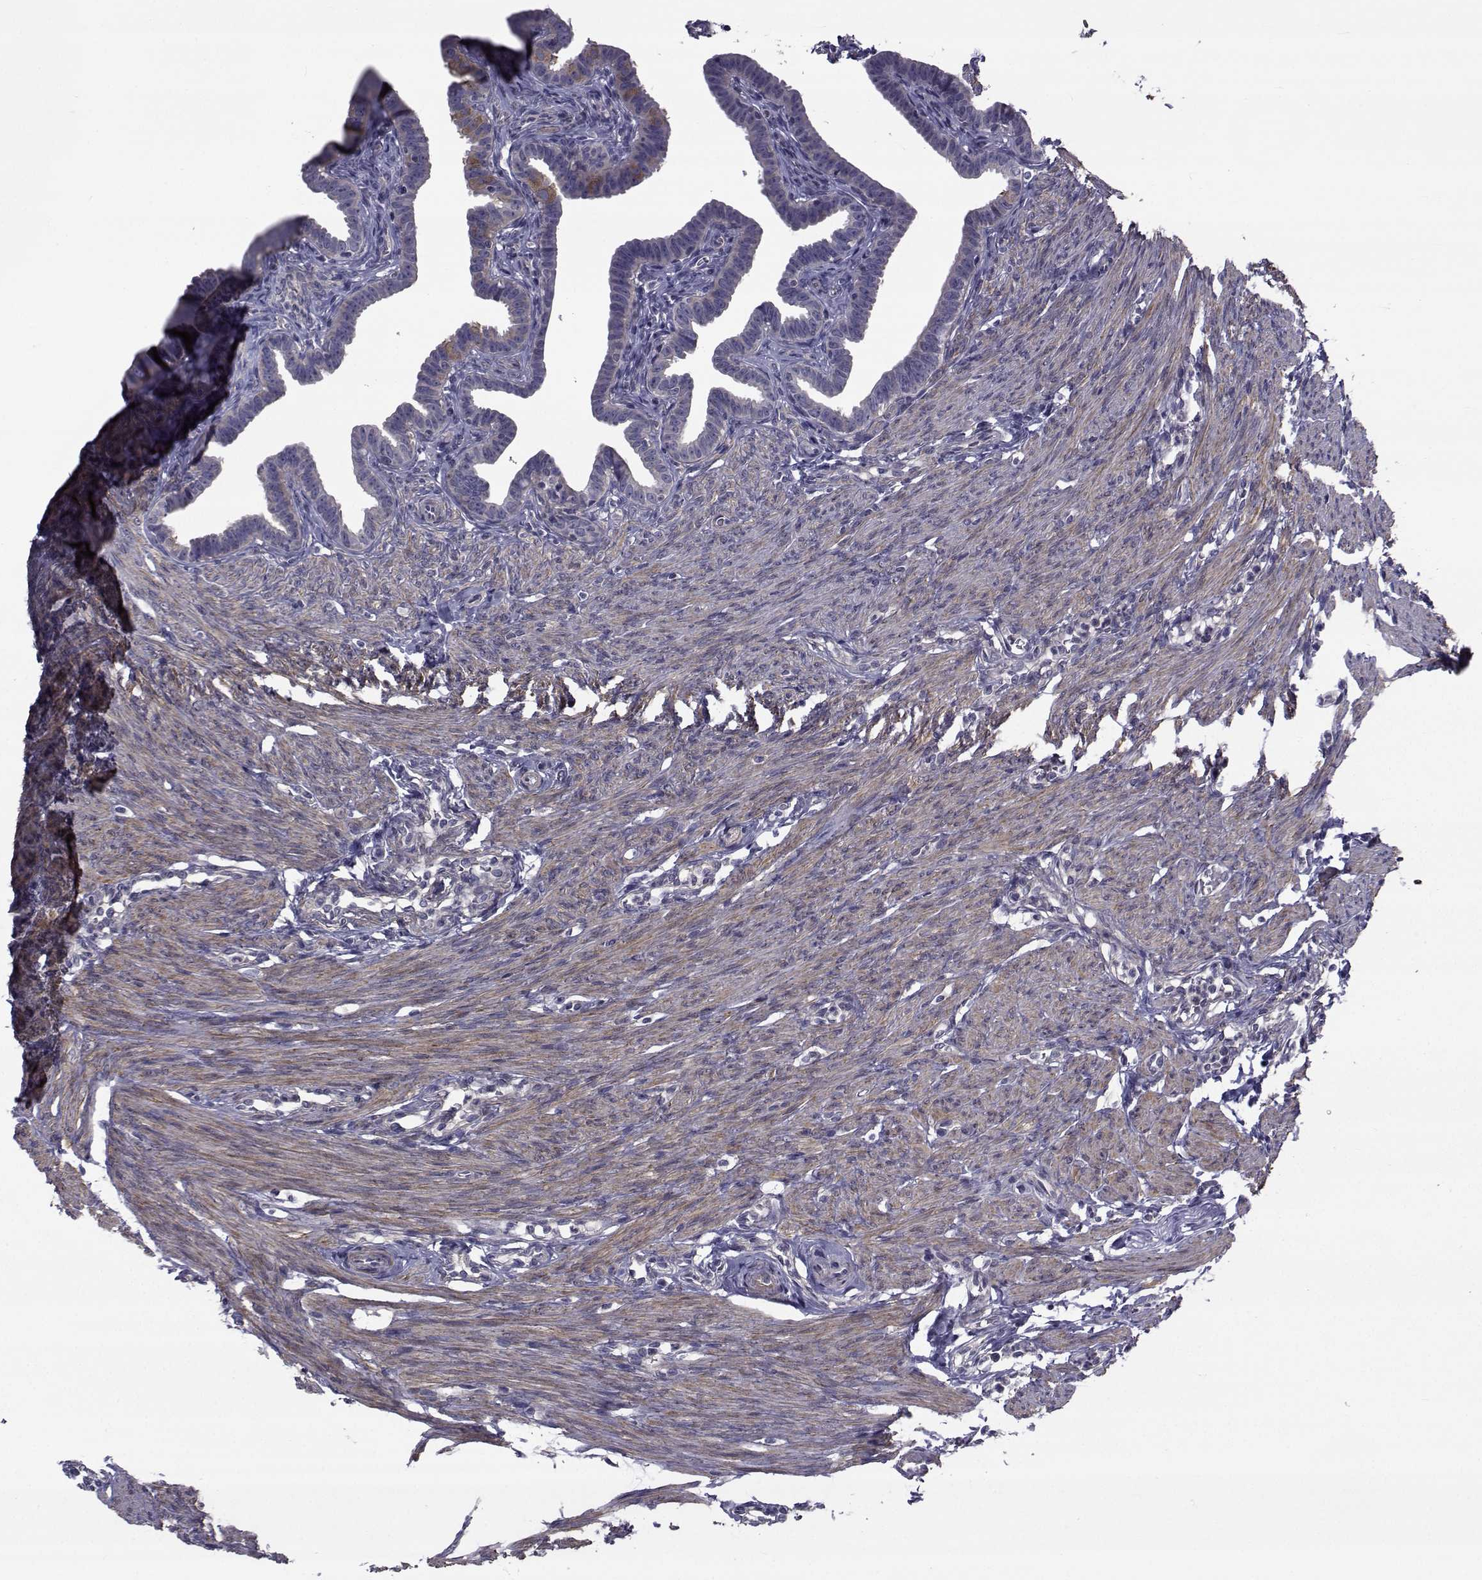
{"staining": {"intensity": "strong", "quantity": "<25%", "location": "cytoplasmic/membranous"}, "tissue": "fallopian tube", "cell_type": "Glandular cells", "image_type": "normal", "snomed": [{"axis": "morphology", "description": "Normal tissue, NOS"}, {"axis": "topography", "description": "Fallopian tube"}, {"axis": "topography", "description": "Ovary"}], "caption": "A brown stain shows strong cytoplasmic/membranous expression of a protein in glandular cells of benign fallopian tube.", "gene": "CFAP74", "patient": {"sex": "female", "age": 33}}